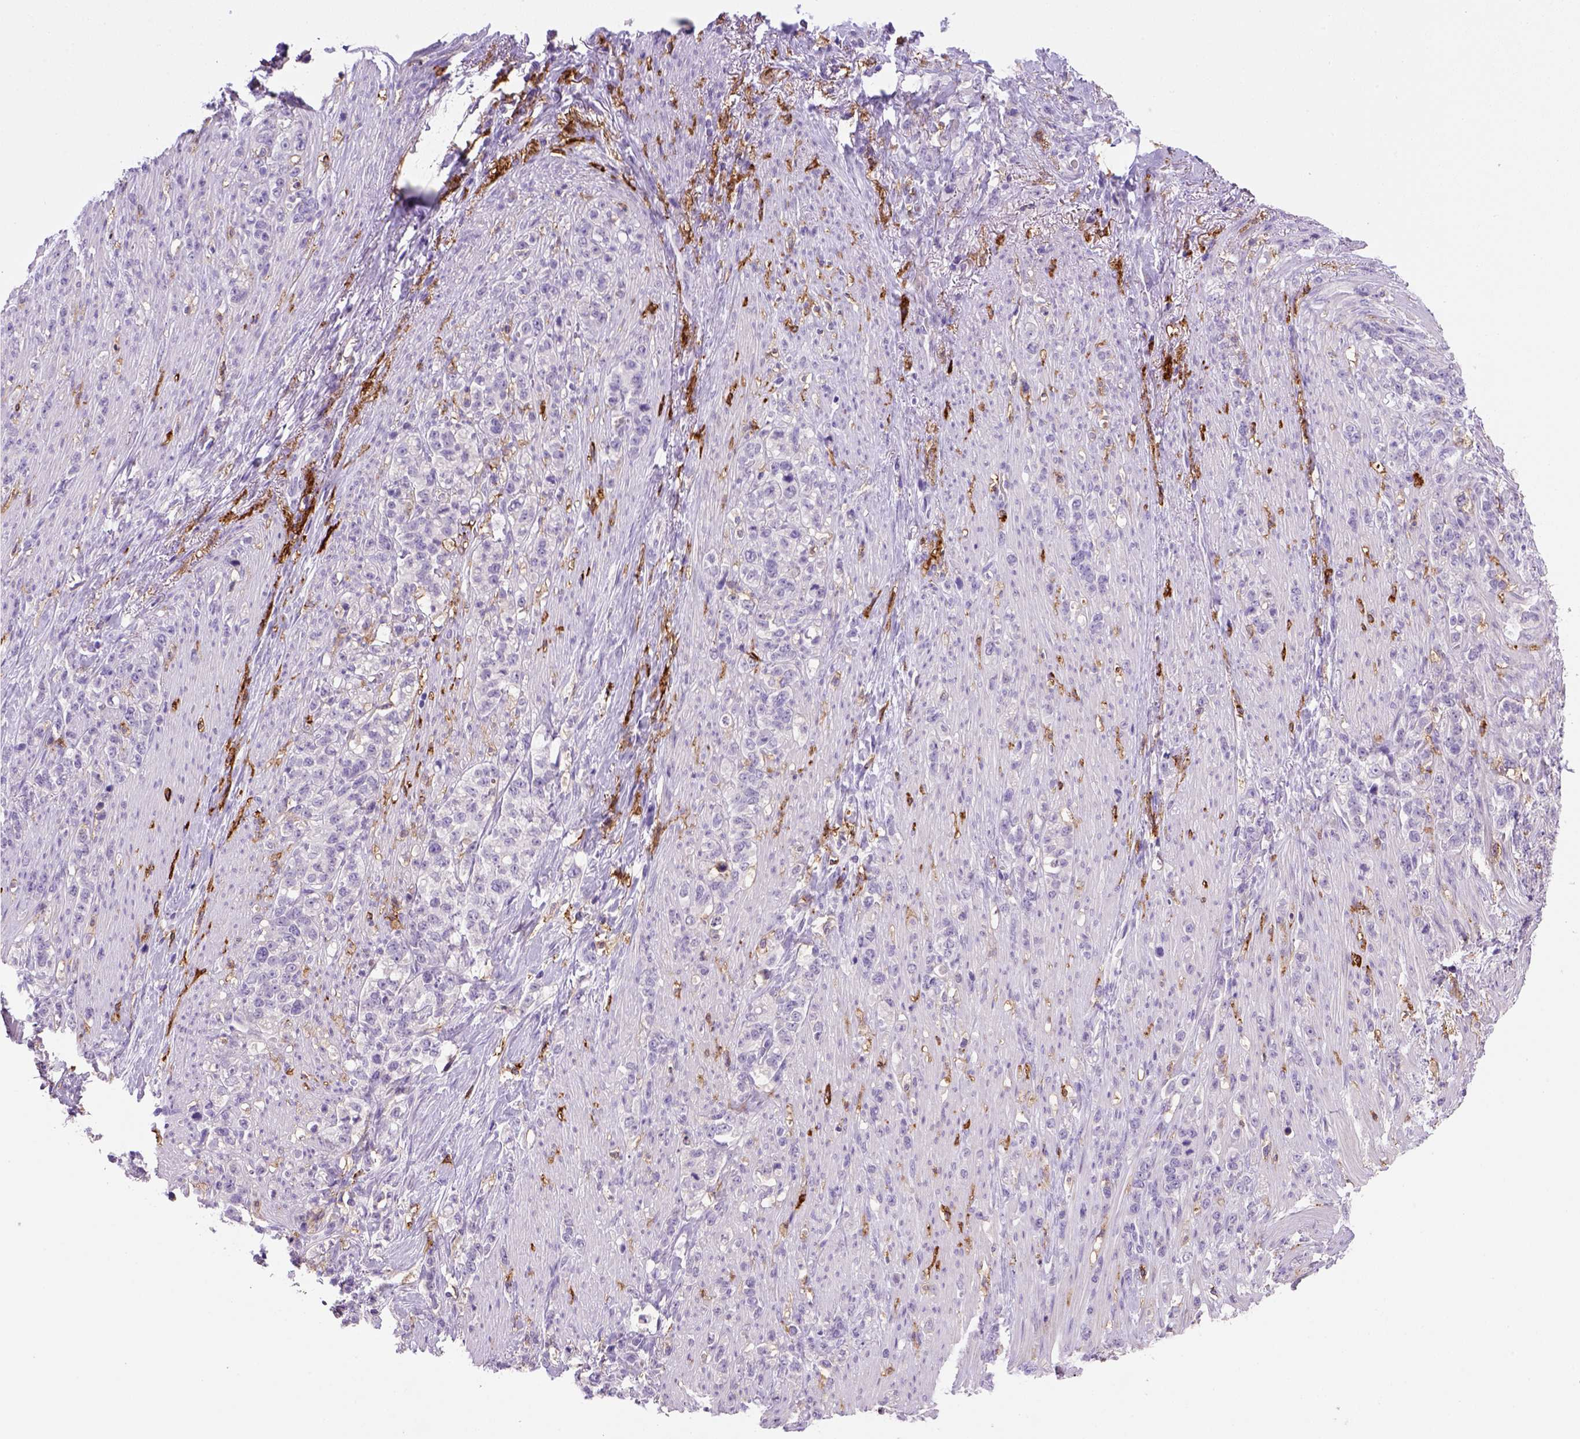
{"staining": {"intensity": "negative", "quantity": "none", "location": "none"}, "tissue": "stomach cancer", "cell_type": "Tumor cells", "image_type": "cancer", "snomed": [{"axis": "morphology", "description": "Adenocarcinoma, NOS"}, {"axis": "topography", "description": "Stomach, lower"}], "caption": "Immunohistochemical staining of human stomach cancer (adenocarcinoma) shows no significant positivity in tumor cells. Brightfield microscopy of immunohistochemistry stained with DAB (brown) and hematoxylin (blue), captured at high magnification.", "gene": "CD14", "patient": {"sex": "male", "age": 88}}